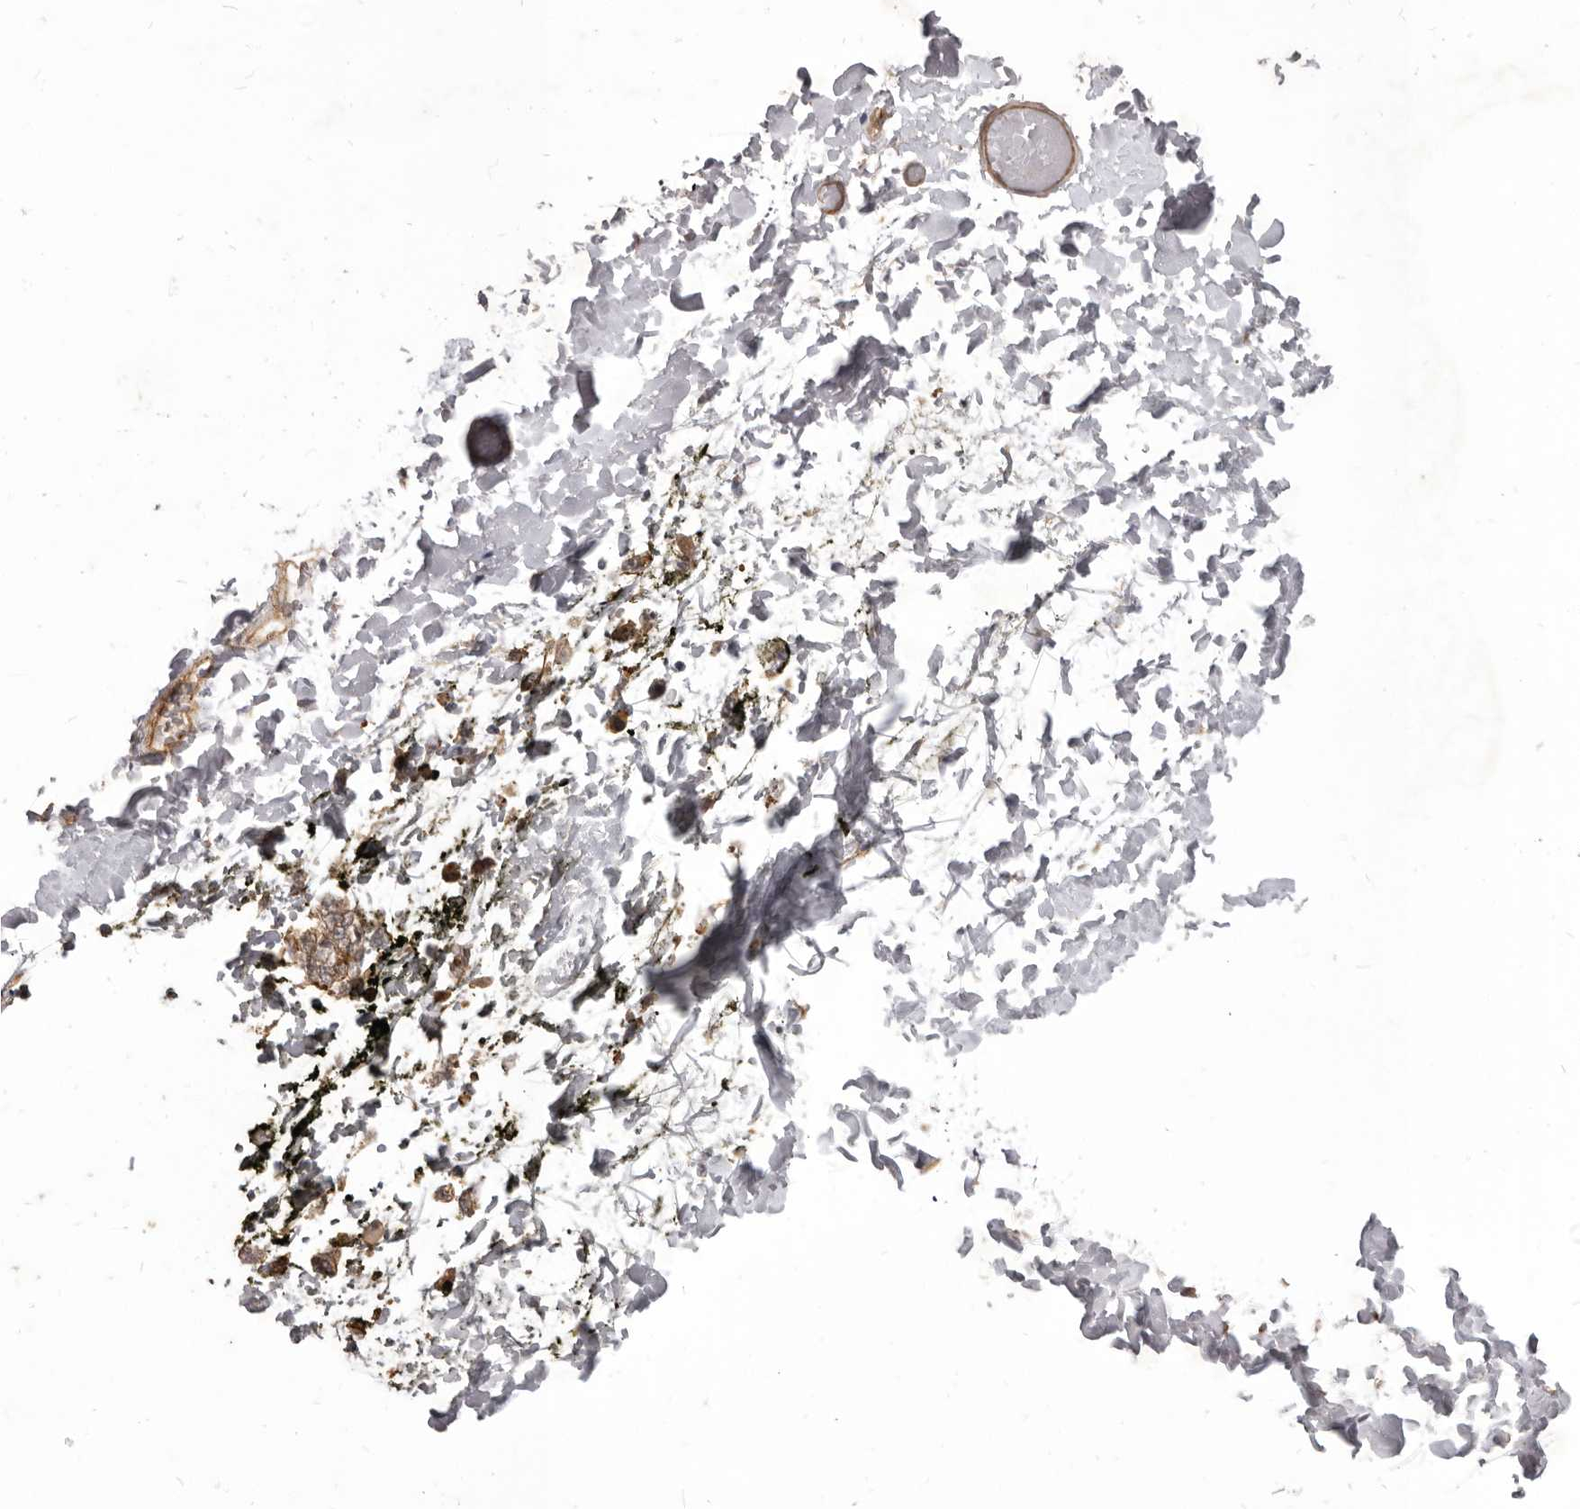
{"staining": {"intensity": "negative", "quantity": "none", "location": "none"}, "tissue": "adipose tissue", "cell_type": "Adipocytes", "image_type": "normal", "snomed": [{"axis": "morphology", "description": "Normal tissue, NOS"}, {"axis": "topography", "description": "Adipose tissue"}, {"axis": "topography", "description": "Vascular tissue"}, {"axis": "topography", "description": "Peripheral nerve tissue"}], "caption": "Adipocytes show no significant positivity in benign adipose tissue. The staining is performed using DAB brown chromogen with nuclei counter-stained in using hematoxylin.", "gene": "VPS45", "patient": {"sex": "male", "age": 25}}